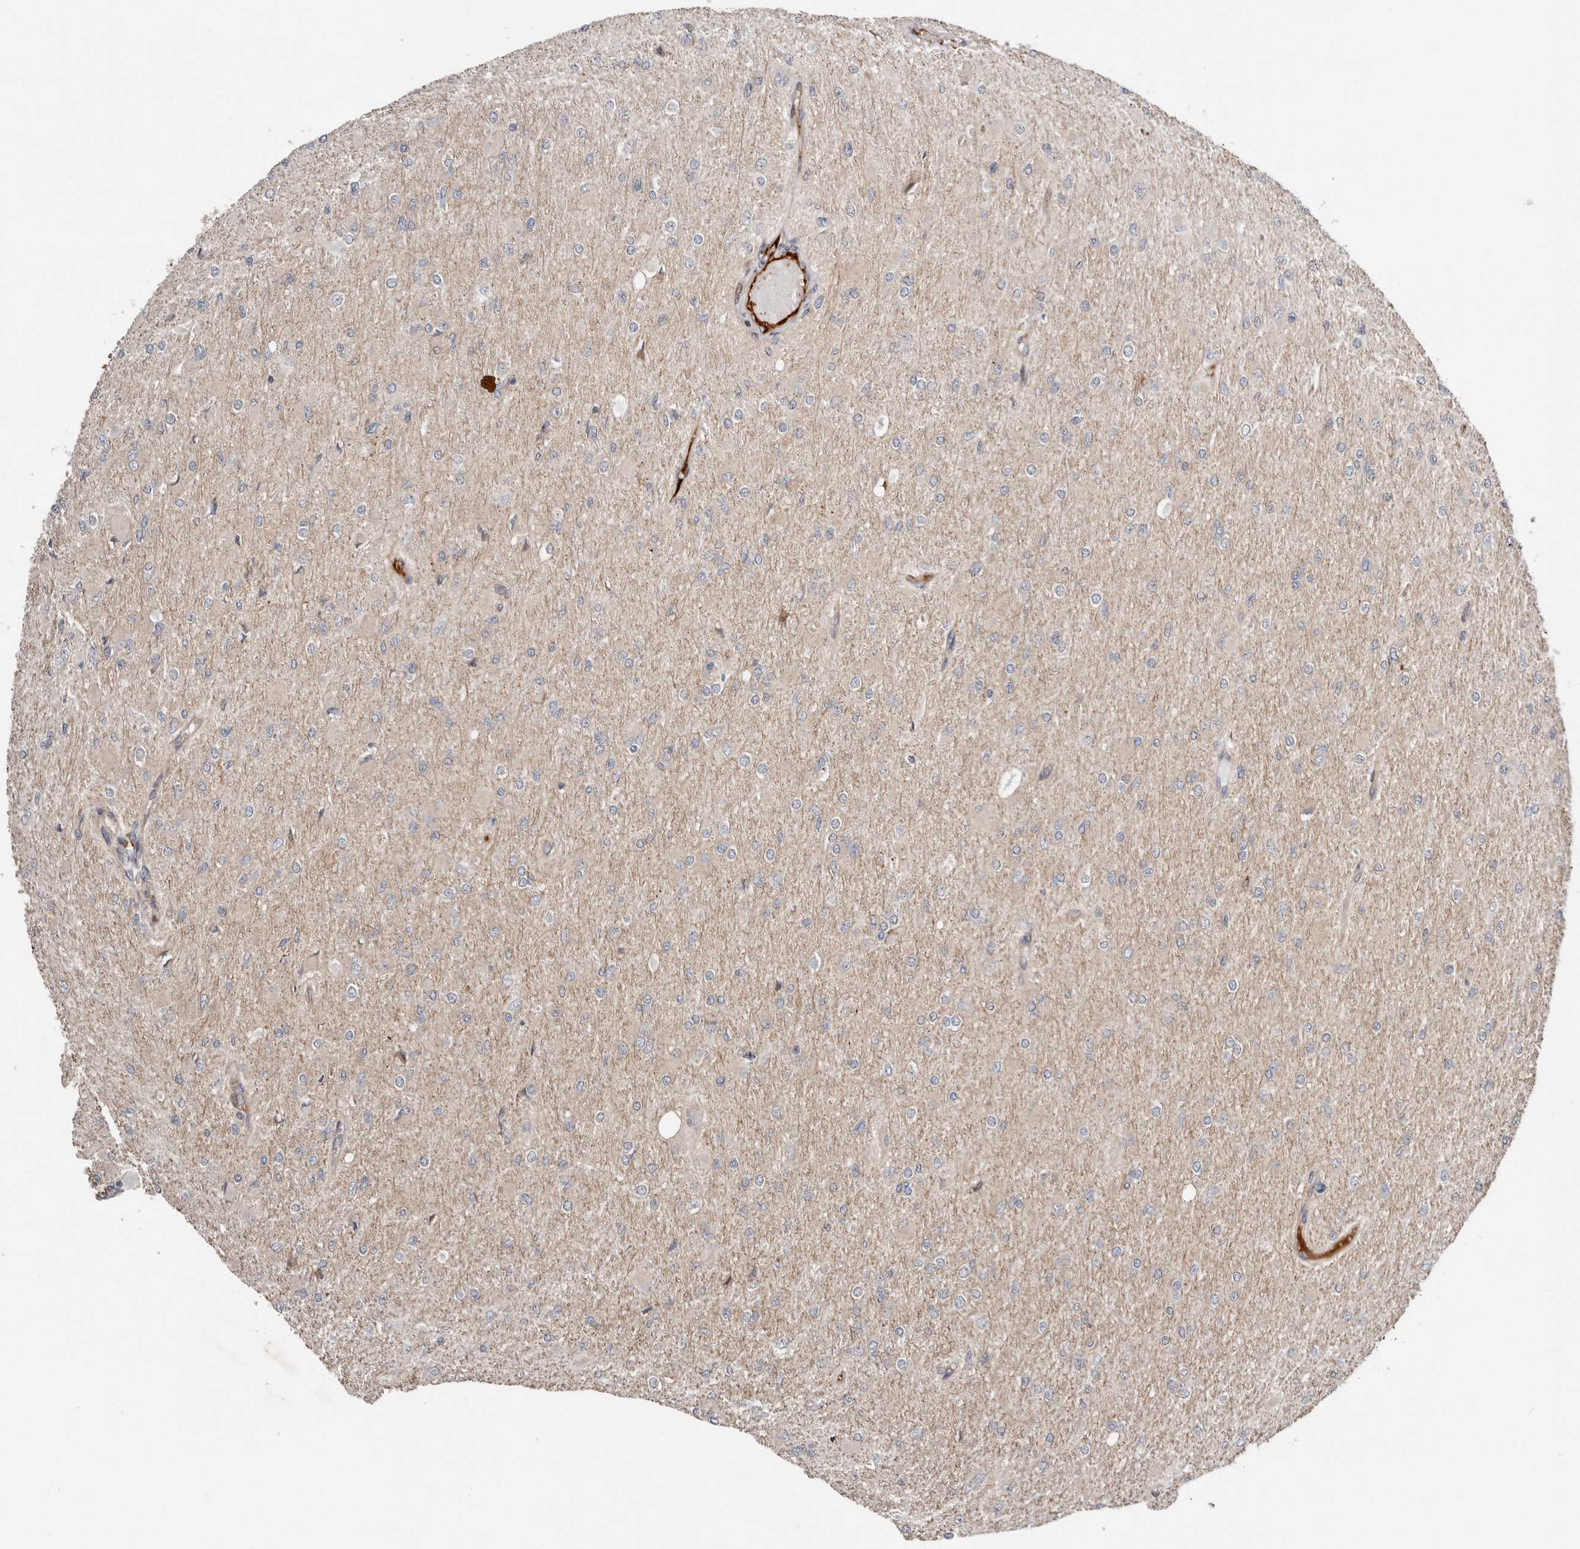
{"staining": {"intensity": "weak", "quantity": "<25%", "location": "cytoplasmic/membranous"}, "tissue": "glioma", "cell_type": "Tumor cells", "image_type": "cancer", "snomed": [{"axis": "morphology", "description": "Glioma, malignant, High grade"}, {"axis": "topography", "description": "Cerebral cortex"}], "caption": "IHC of malignant glioma (high-grade) reveals no staining in tumor cells.", "gene": "SMYD4", "patient": {"sex": "female", "age": 36}}